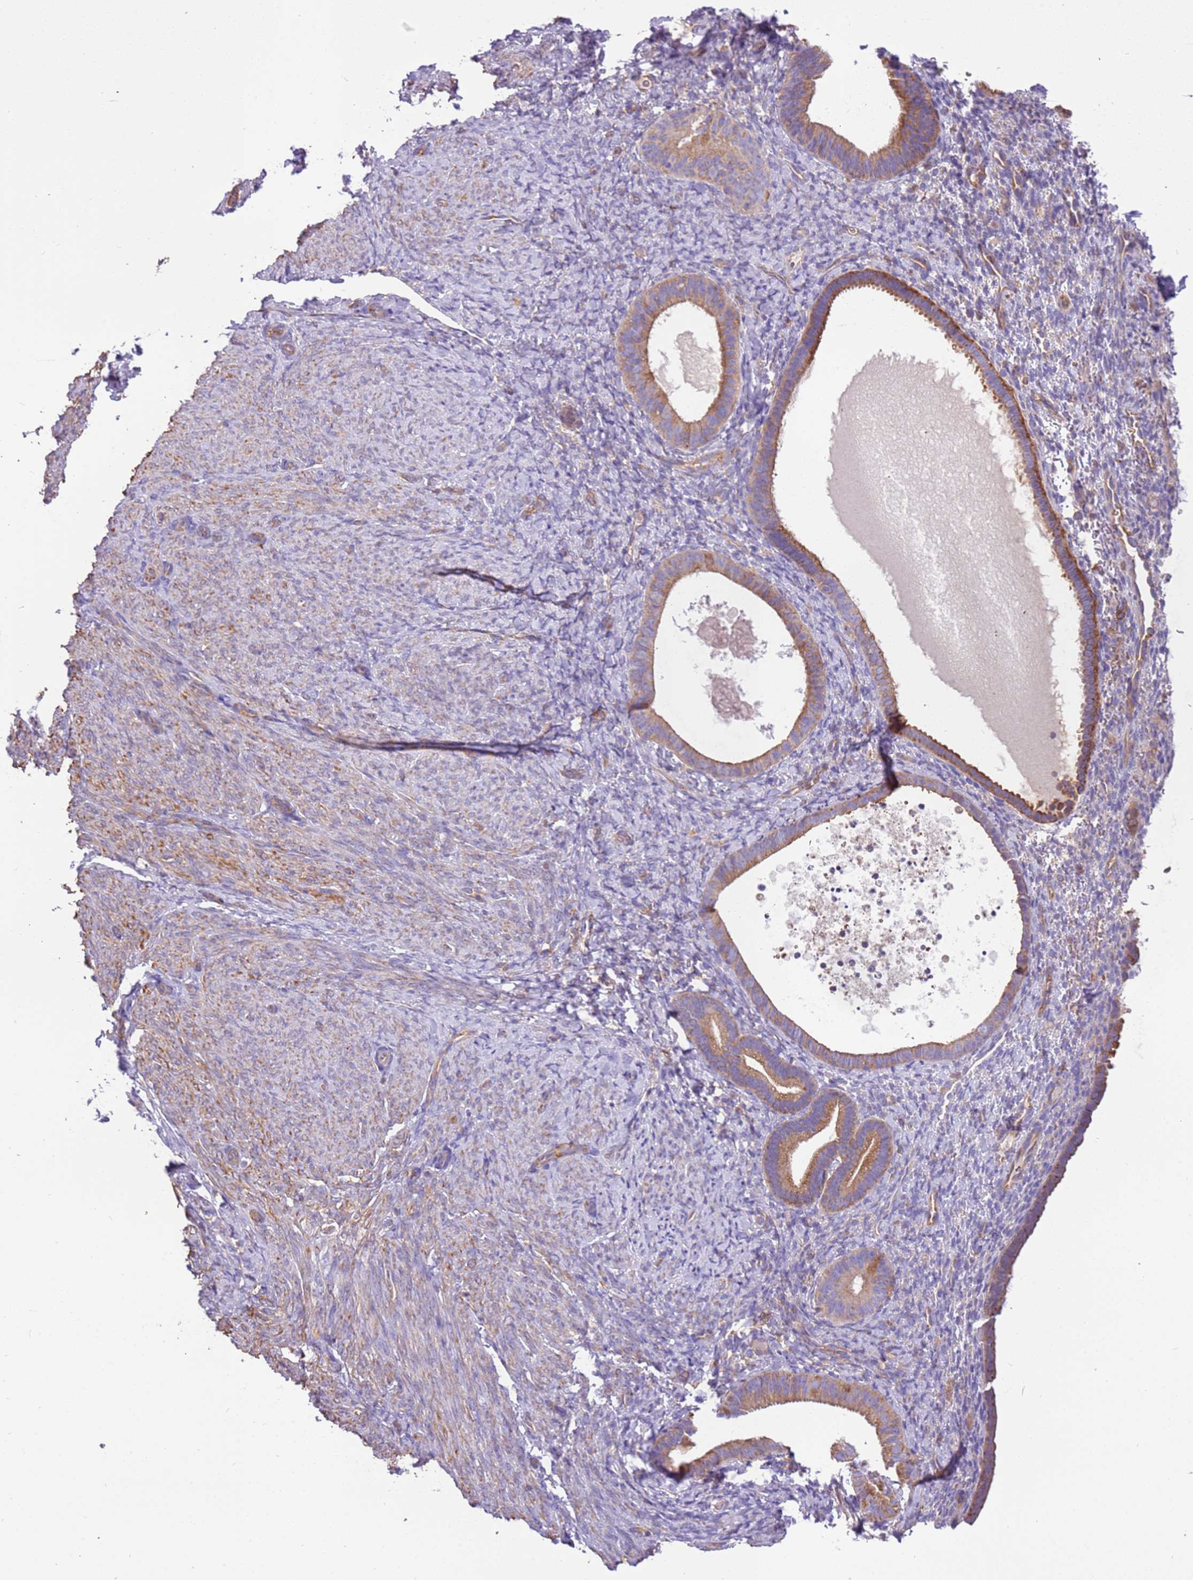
{"staining": {"intensity": "weak", "quantity": "<25%", "location": "cytoplasmic/membranous"}, "tissue": "endometrium", "cell_type": "Cells in endometrial stroma", "image_type": "normal", "snomed": [{"axis": "morphology", "description": "Normal tissue, NOS"}, {"axis": "topography", "description": "Endometrium"}], "caption": "Immunohistochemical staining of benign human endometrium demonstrates no significant staining in cells in endometrial stroma. The staining was performed using DAB (3,3'-diaminobenzidine) to visualize the protein expression in brown, while the nuclei were stained in blue with hematoxylin (Magnification: 20x).", "gene": "NAALADL1", "patient": {"sex": "female", "age": 65}}